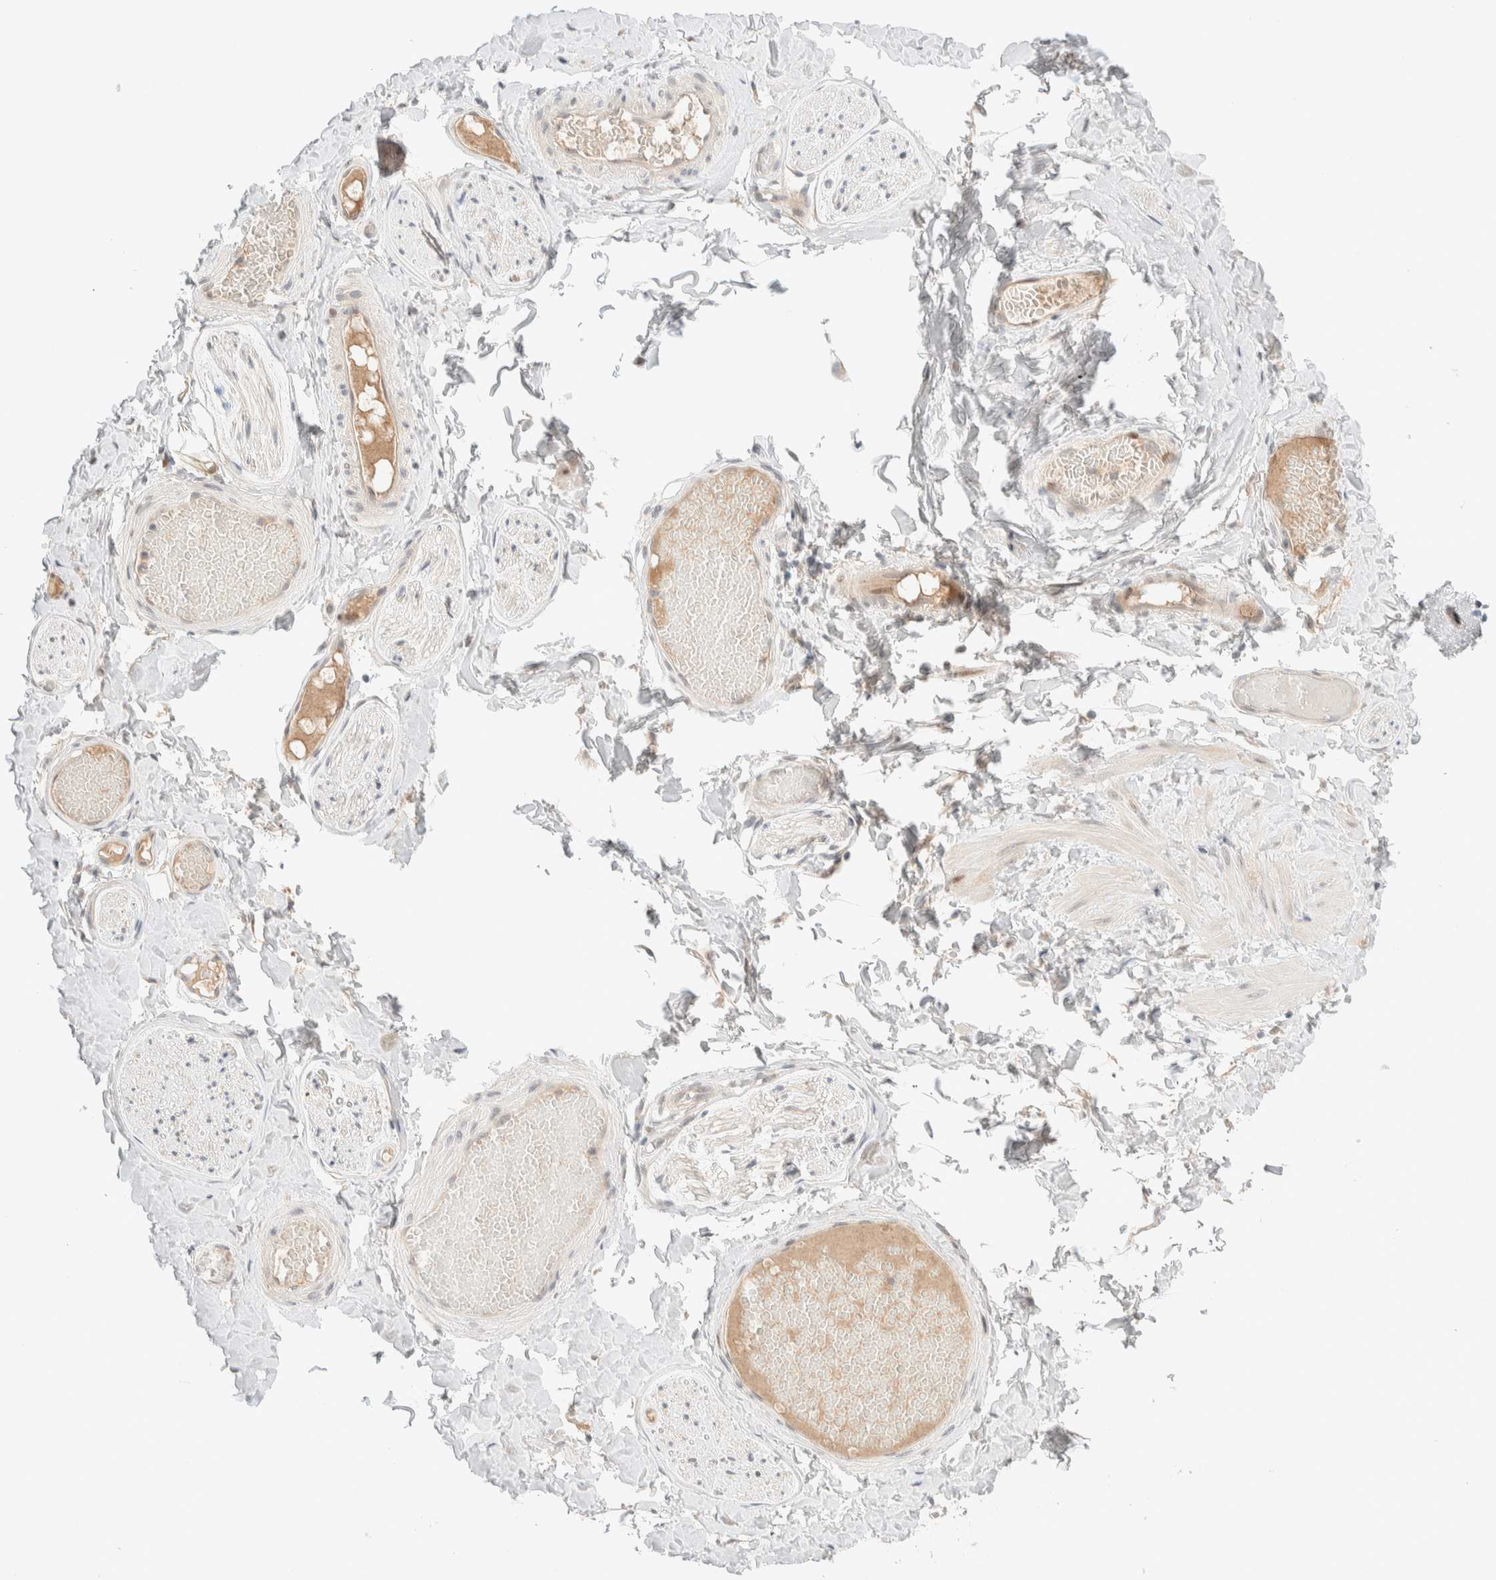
{"staining": {"intensity": "negative", "quantity": "none", "location": "none"}, "tissue": "adipose tissue", "cell_type": "Adipocytes", "image_type": "normal", "snomed": [{"axis": "morphology", "description": "Normal tissue, NOS"}, {"axis": "topography", "description": "Adipose tissue"}, {"axis": "topography", "description": "Vascular tissue"}, {"axis": "topography", "description": "Peripheral nerve tissue"}], "caption": "Adipose tissue stained for a protein using IHC displays no expression adipocytes.", "gene": "CHKA", "patient": {"sex": "male", "age": 25}}